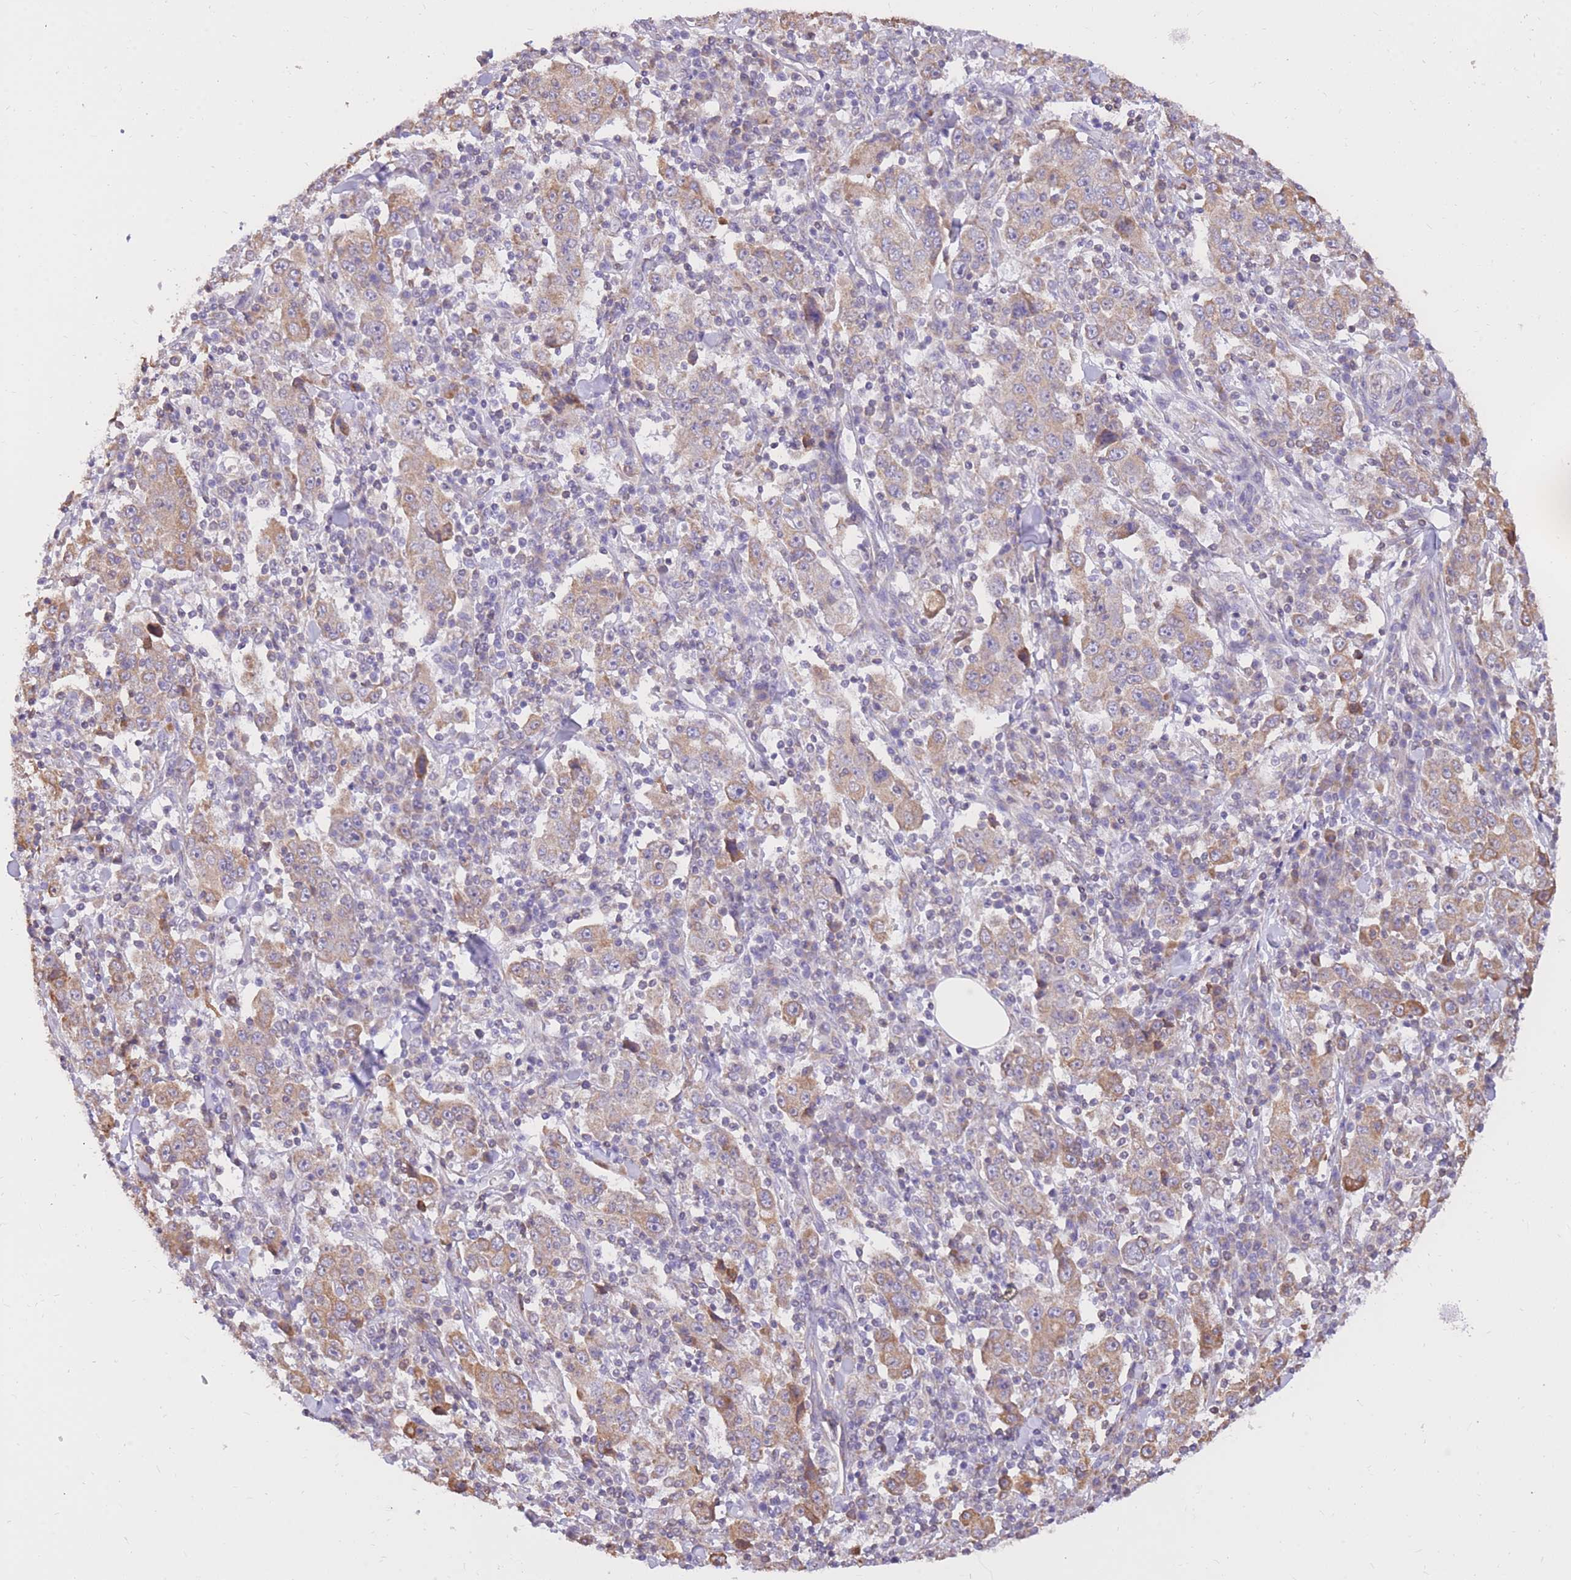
{"staining": {"intensity": "moderate", "quantity": "25%-75%", "location": "cytoplasmic/membranous"}, "tissue": "stomach cancer", "cell_type": "Tumor cells", "image_type": "cancer", "snomed": [{"axis": "morphology", "description": "Normal tissue, NOS"}, {"axis": "morphology", "description": "Adenocarcinoma, NOS"}, {"axis": "topography", "description": "Stomach, upper"}, {"axis": "topography", "description": "Stomach"}], "caption": "Immunohistochemical staining of stomach adenocarcinoma displays medium levels of moderate cytoplasmic/membranous positivity in approximately 25%-75% of tumor cells. (DAB IHC with brightfield microscopy, high magnification).", "gene": "TOPAZ1", "patient": {"sex": "male", "age": 59}}